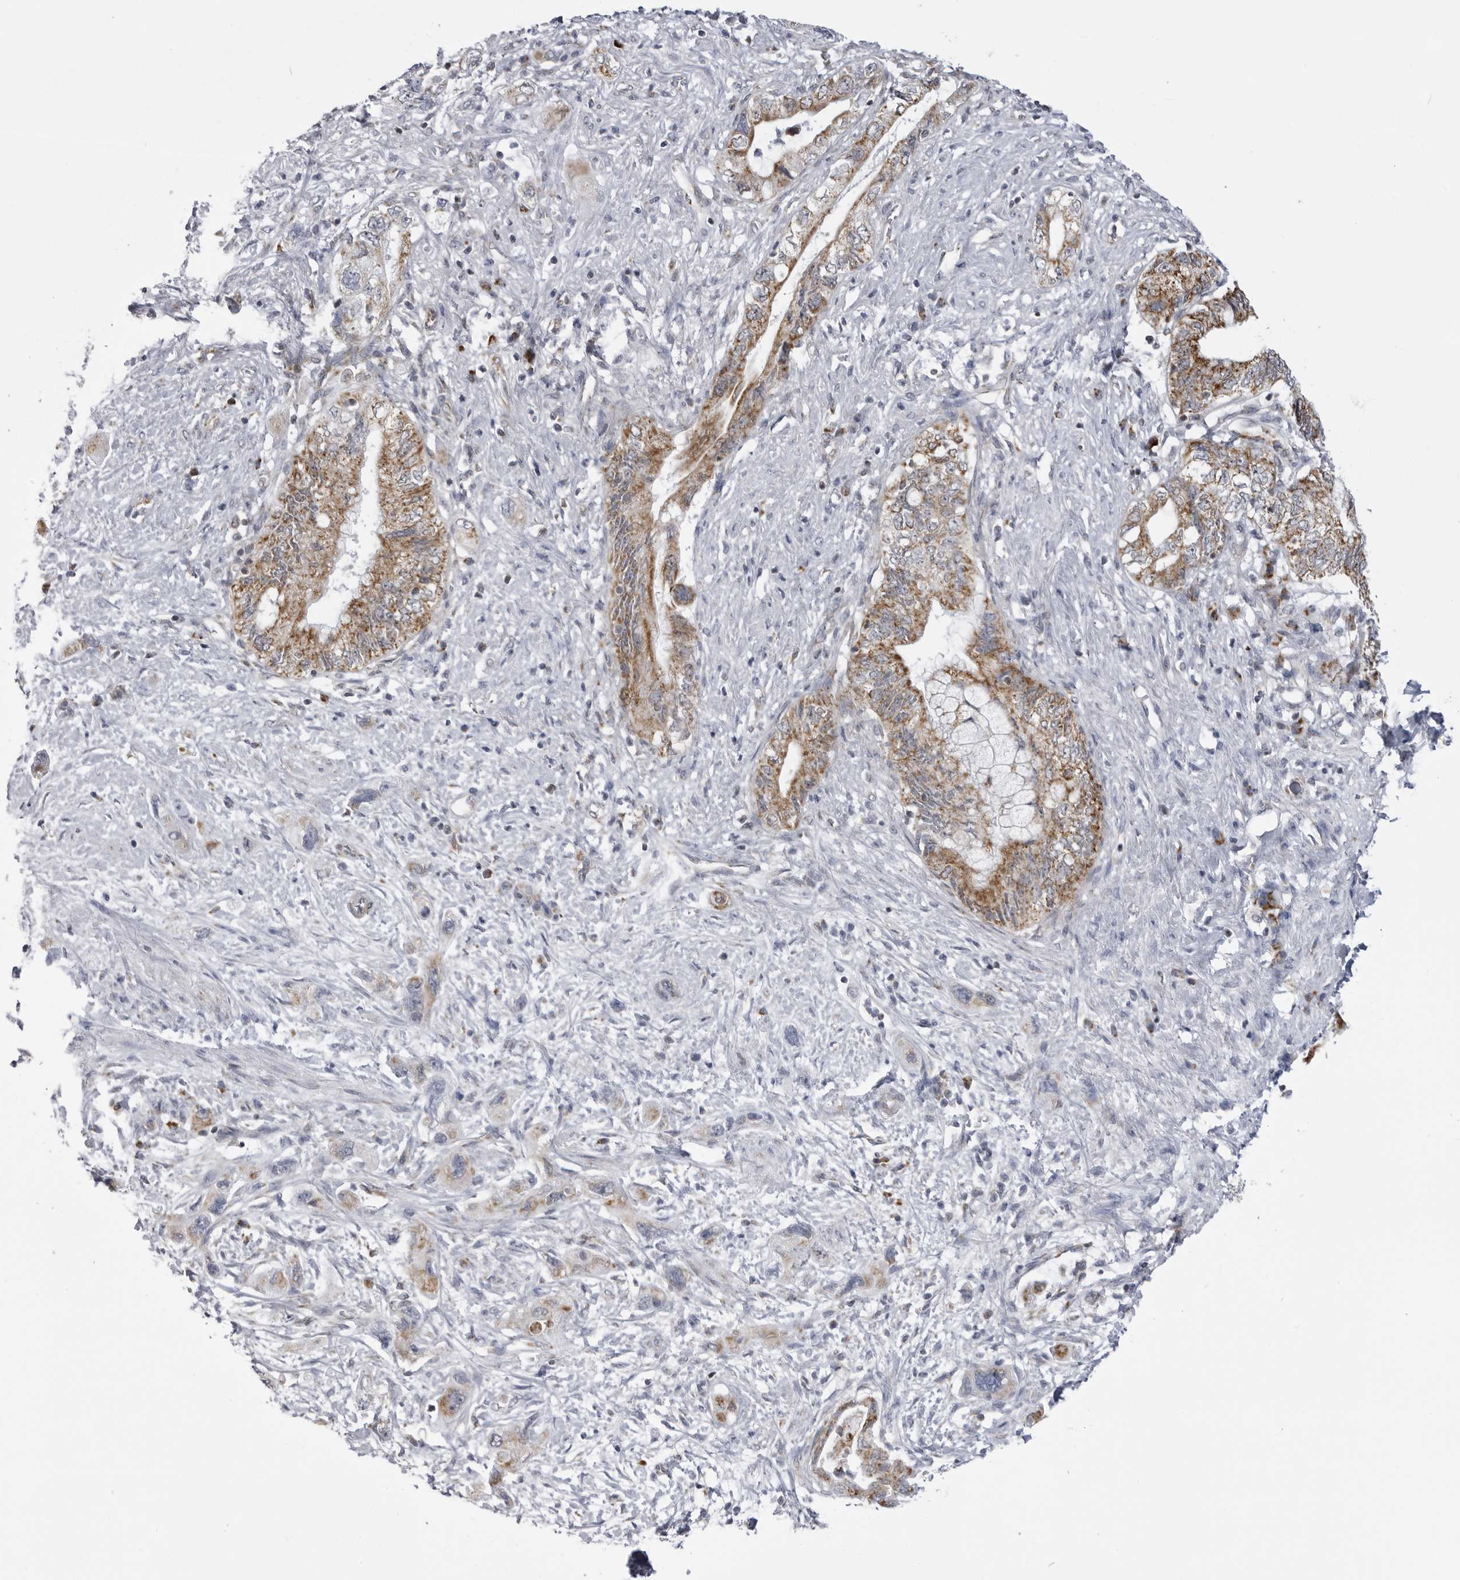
{"staining": {"intensity": "moderate", "quantity": "25%-75%", "location": "cytoplasmic/membranous"}, "tissue": "pancreatic cancer", "cell_type": "Tumor cells", "image_type": "cancer", "snomed": [{"axis": "morphology", "description": "Adenocarcinoma, NOS"}, {"axis": "topography", "description": "Pancreas"}], "caption": "Immunohistochemistry (IHC) image of pancreatic cancer stained for a protein (brown), which reveals medium levels of moderate cytoplasmic/membranous staining in approximately 25%-75% of tumor cells.", "gene": "FH", "patient": {"sex": "female", "age": 73}}